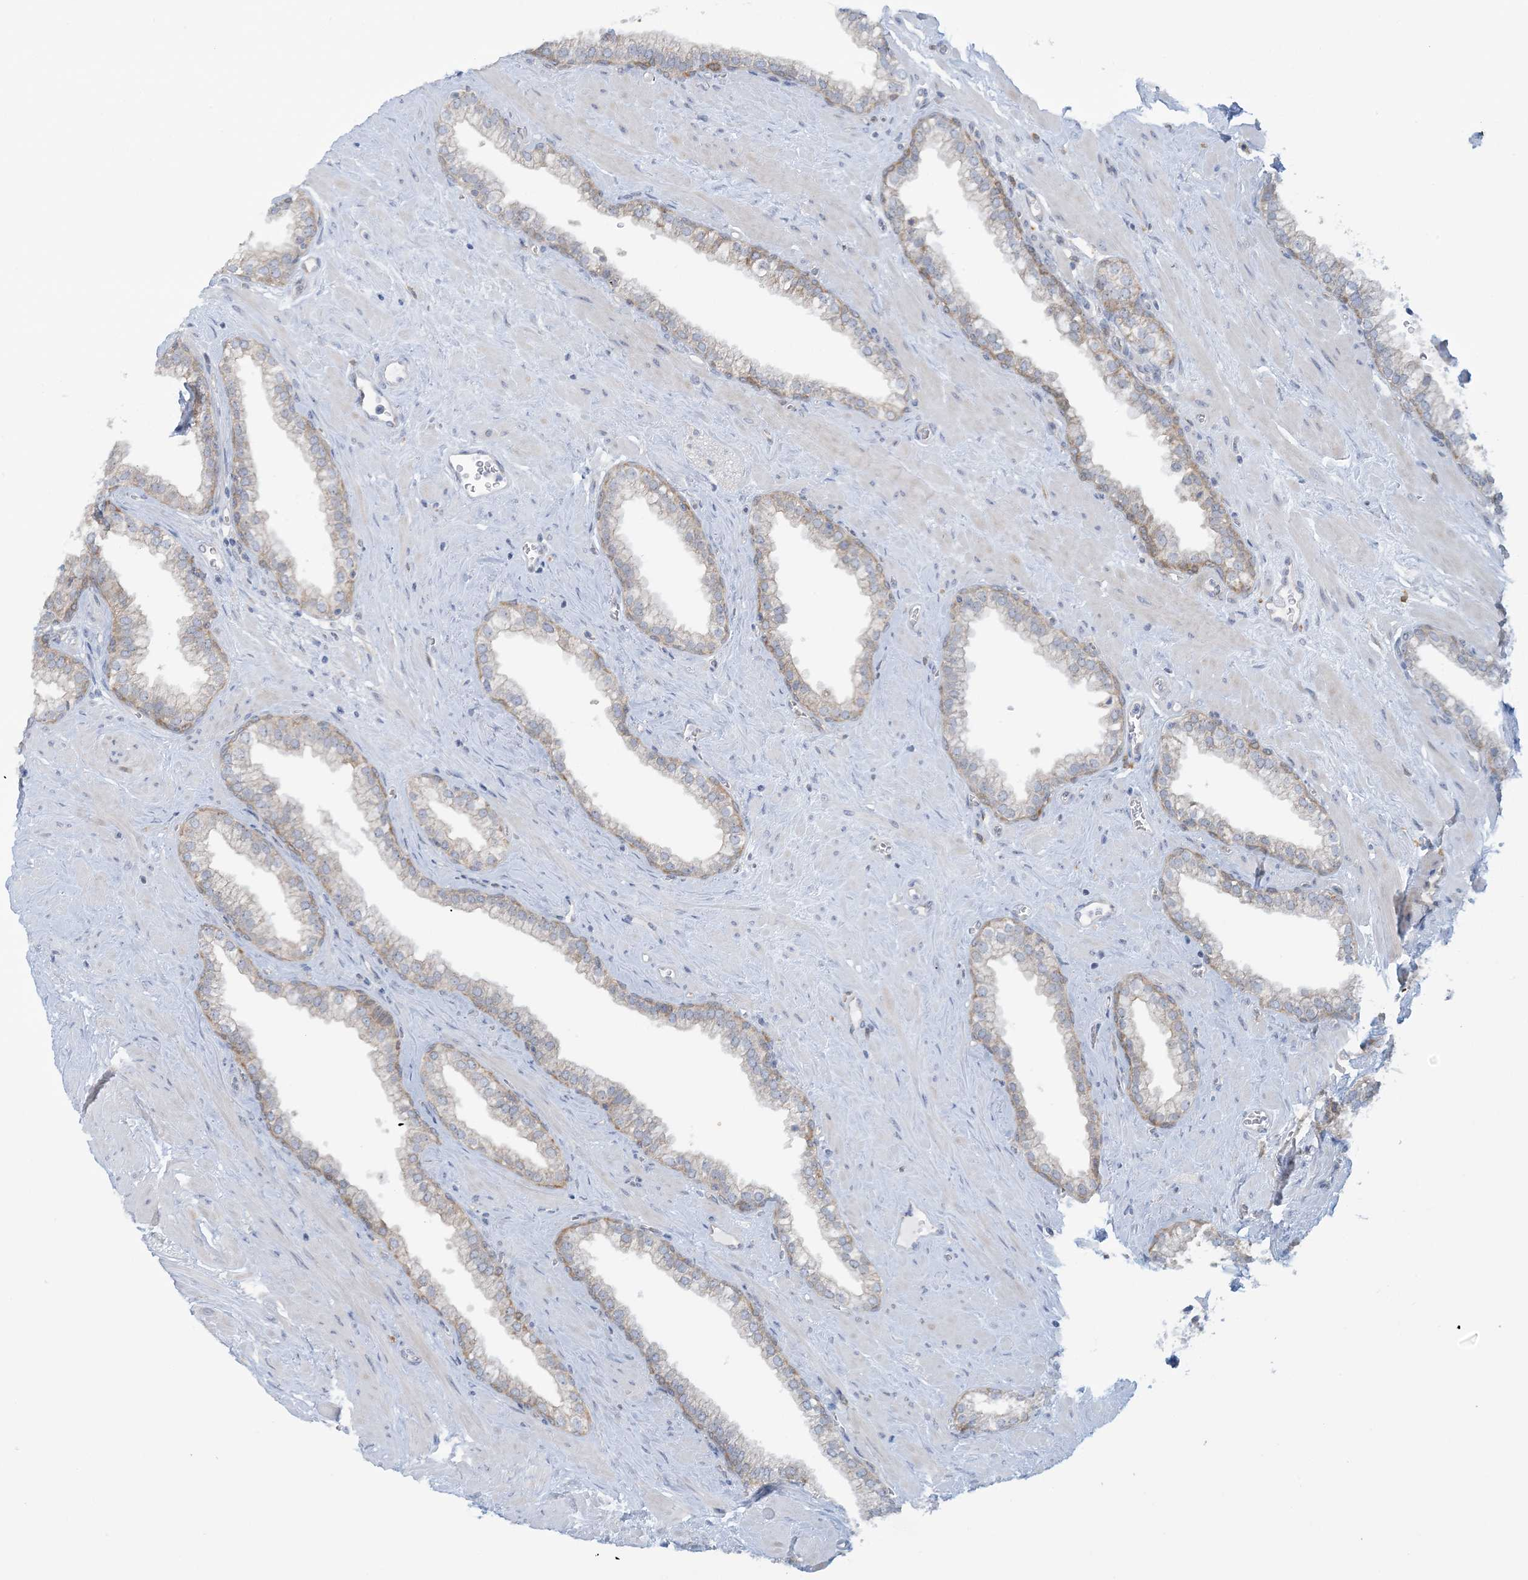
{"staining": {"intensity": "weak", "quantity": "<25%", "location": "cytoplasmic/membranous"}, "tissue": "prostate", "cell_type": "Glandular cells", "image_type": "normal", "snomed": [{"axis": "morphology", "description": "Normal tissue, NOS"}, {"axis": "morphology", "description": "Urothelial carcinoma, Low grade"}, {"axis": "topography", "description": "Urinary bladder"}, {"axis": "topography", "description": "Prostate"}], "caption": "Immunohistochemistry (IHC) micrograph of unremarkable prostate stained for a protein (brown), which exhibits no expression in glandular cells. Nuclei are stained in blue.", "gene": "MRPS18A", "patient": {"sex": "male", "age": 60}}